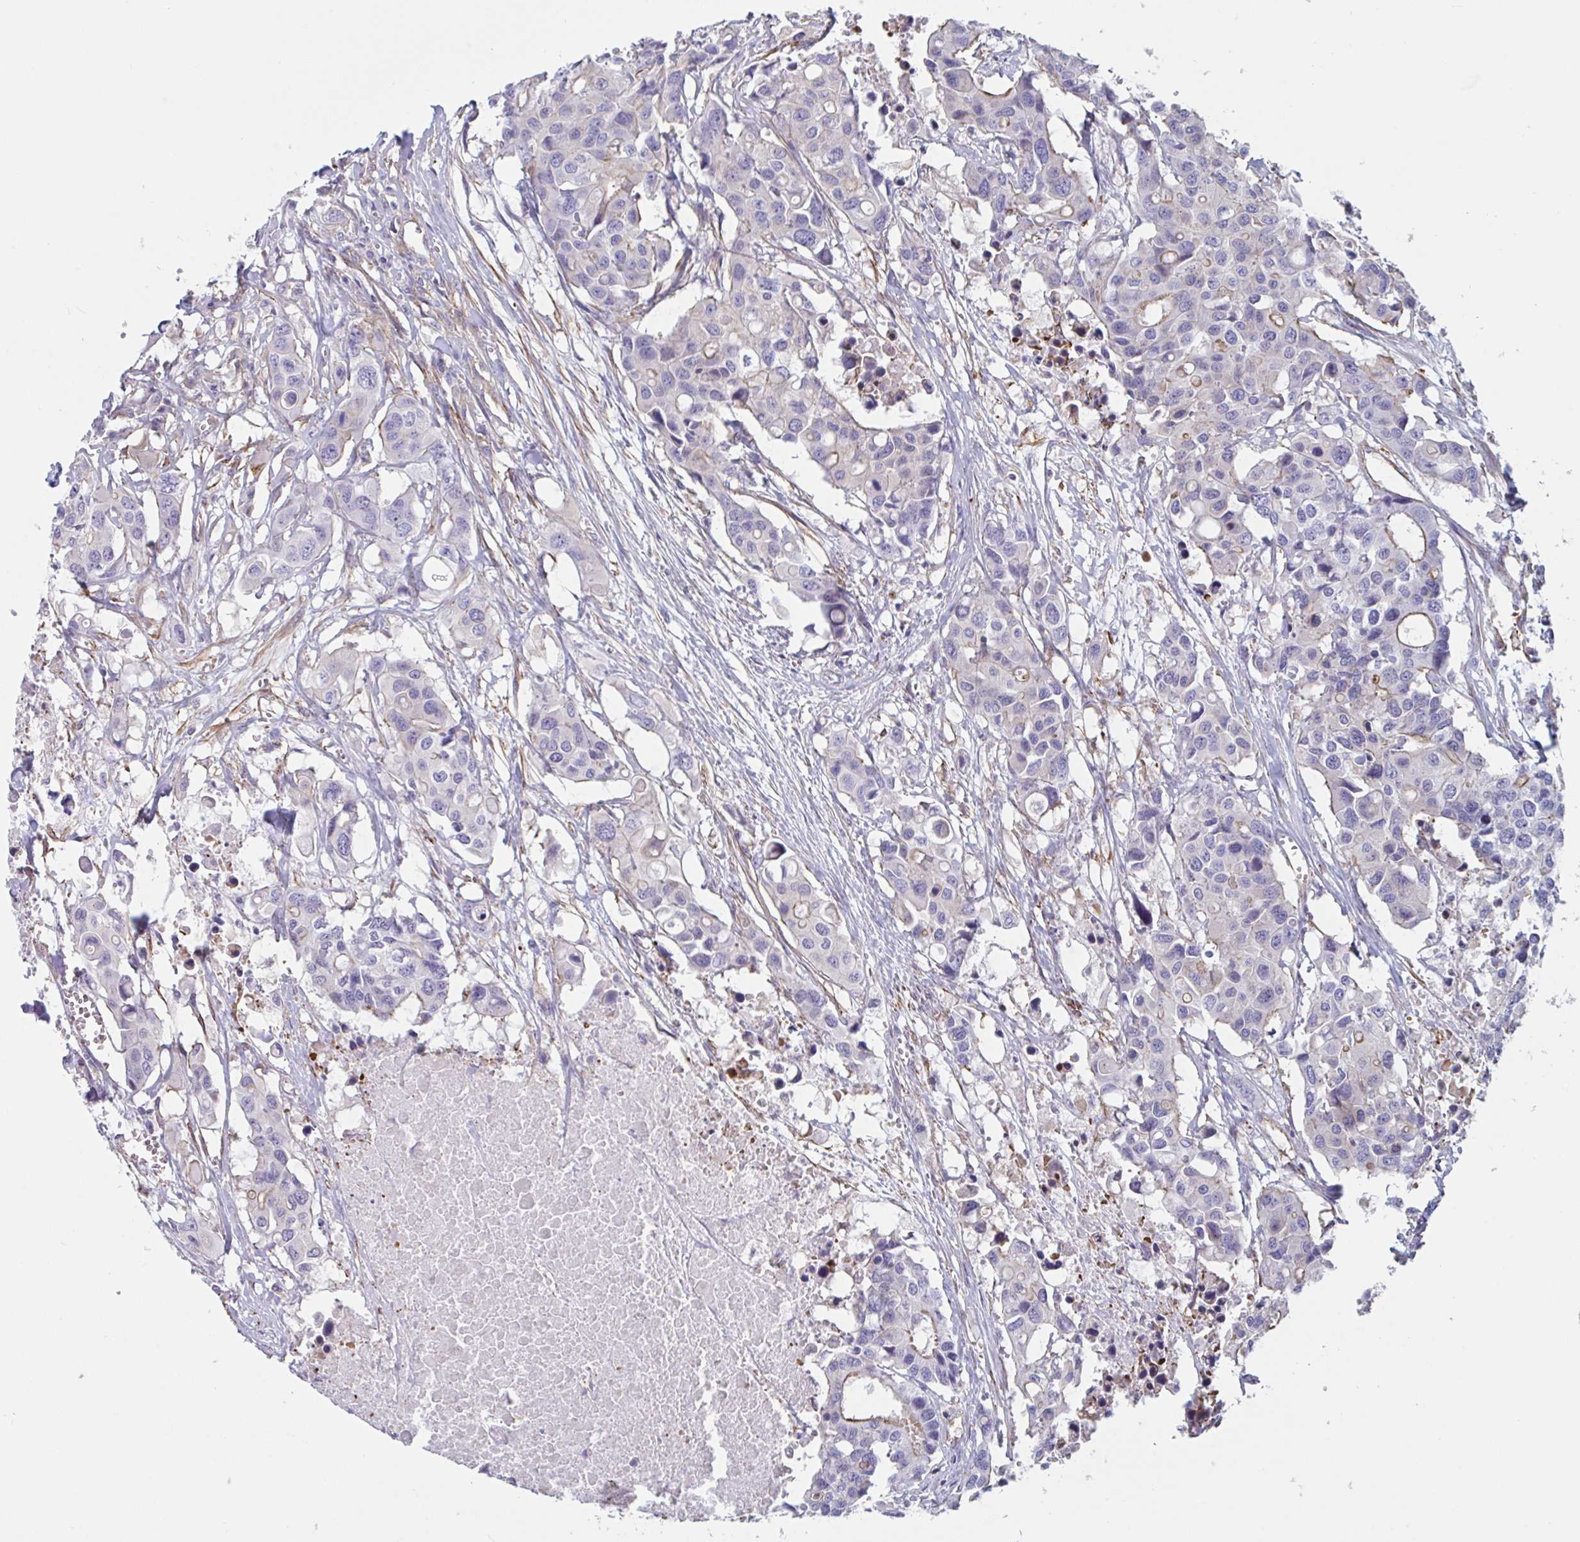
{"staining": {"intensity": "weak", "quantity": "<25%", "location": "cytoplasmic/membranous"}, "tissue": "colorectal cancer", "cell_type": "Tumor cells", "image_type": "cancer", "snomed": [{"axis": "morphology", "description": "Adenocarcinoma, NOS"}, {"axis": "topography", "description": "Colon"}], "caption": "IHC of human colorectal adenocarcinoma shows no expression in tumor cells.", "gene": "SHISA7", "patient": {"sex": "male", "age": 77}}